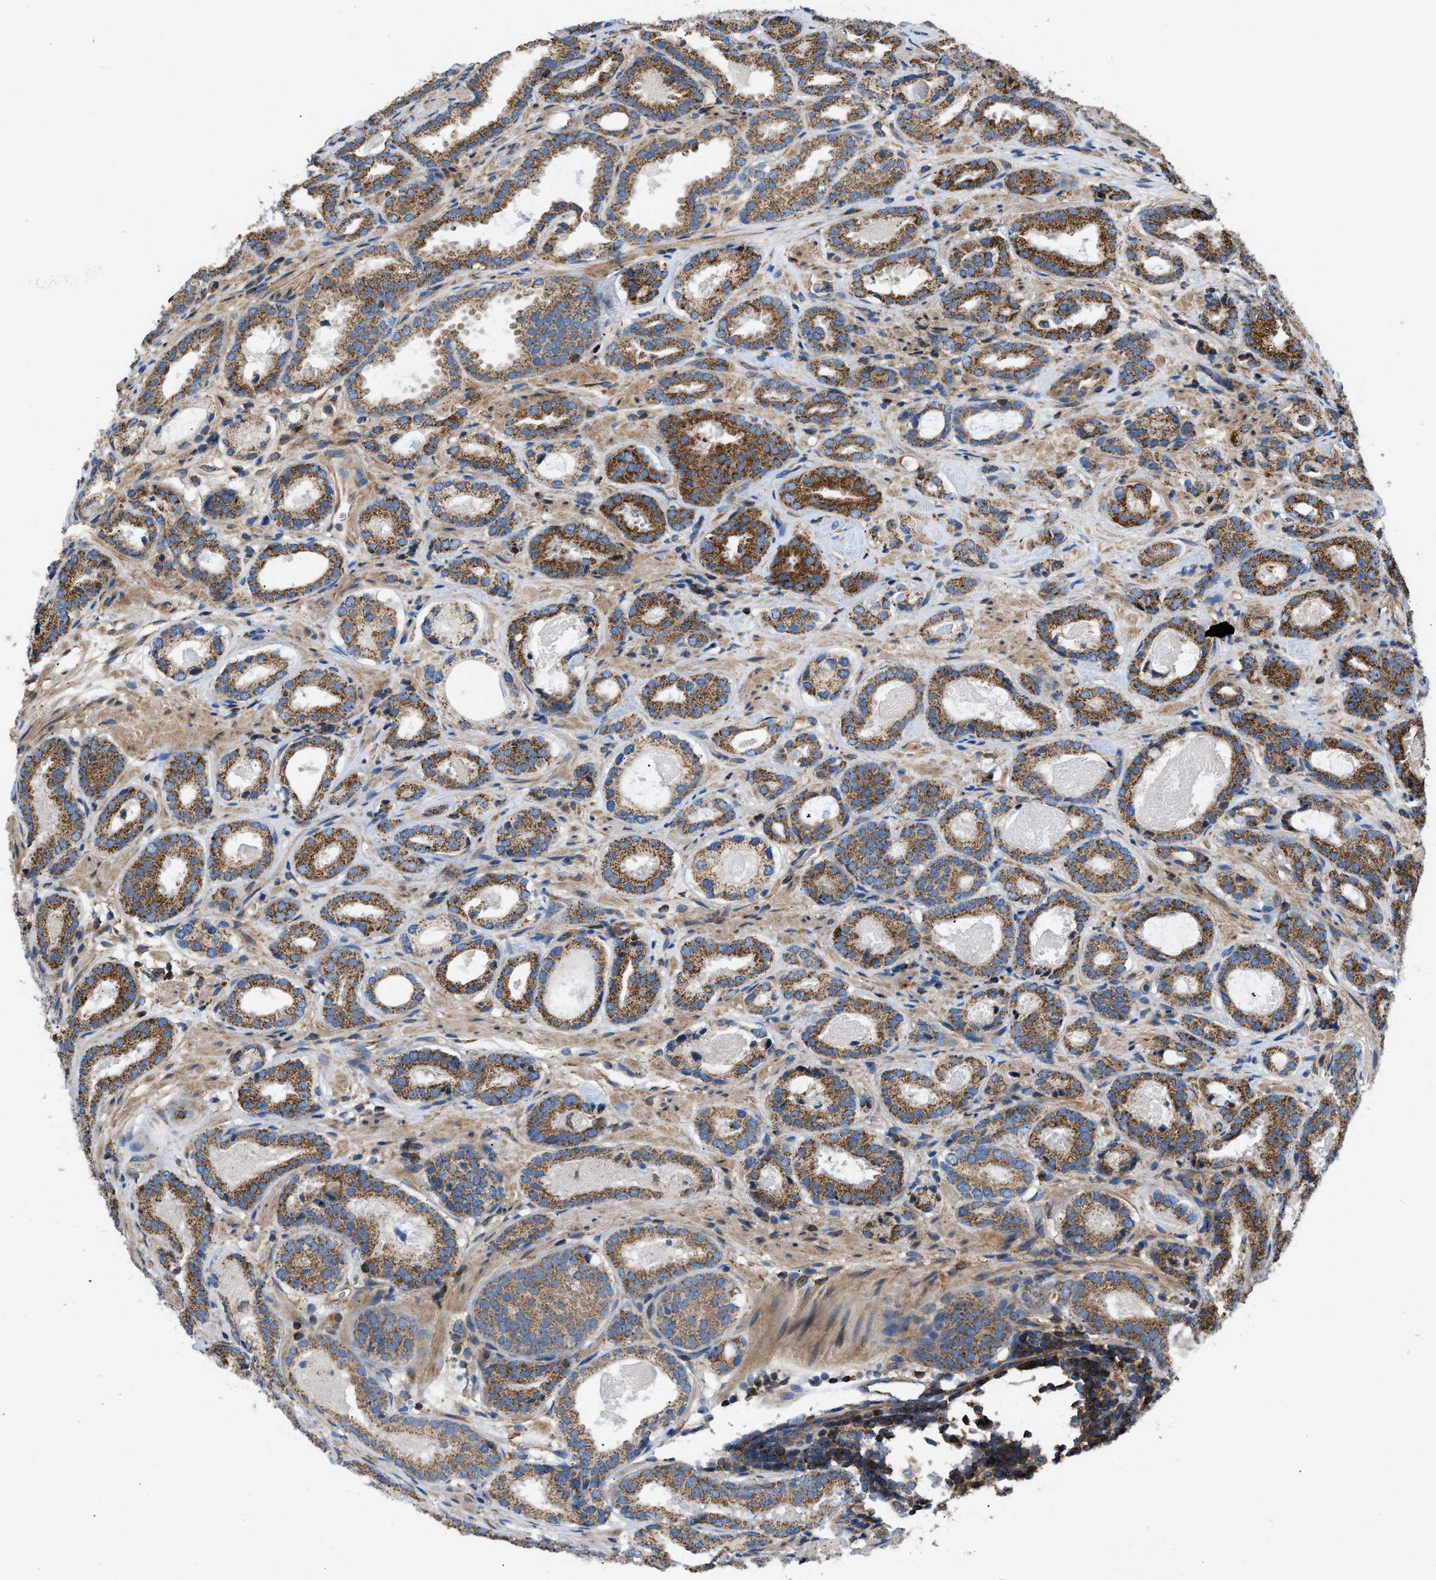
{"staining": {"intensity": "moderate", "quantity": ">75%", "location": "cytoplasmic/membranous"}, "tissue": "prostate cancer", "cell_type": "Tumor cells", "image_type": "cancer", "snomed": [{"axis": "morphology", "description": "Adenocarcinoma, Low grade"}, {"axis": "topography", "description": "Prostate"}], "caption": "The photomicrograph demonstrates a brown stain indicating the presence of a protein in the cytoplasmic/membranous of tumor cells in adenocarcinoma (low-grade) (prostate).", "gene": "OPTN", "patient": {"sex": "male", "age": 69}}